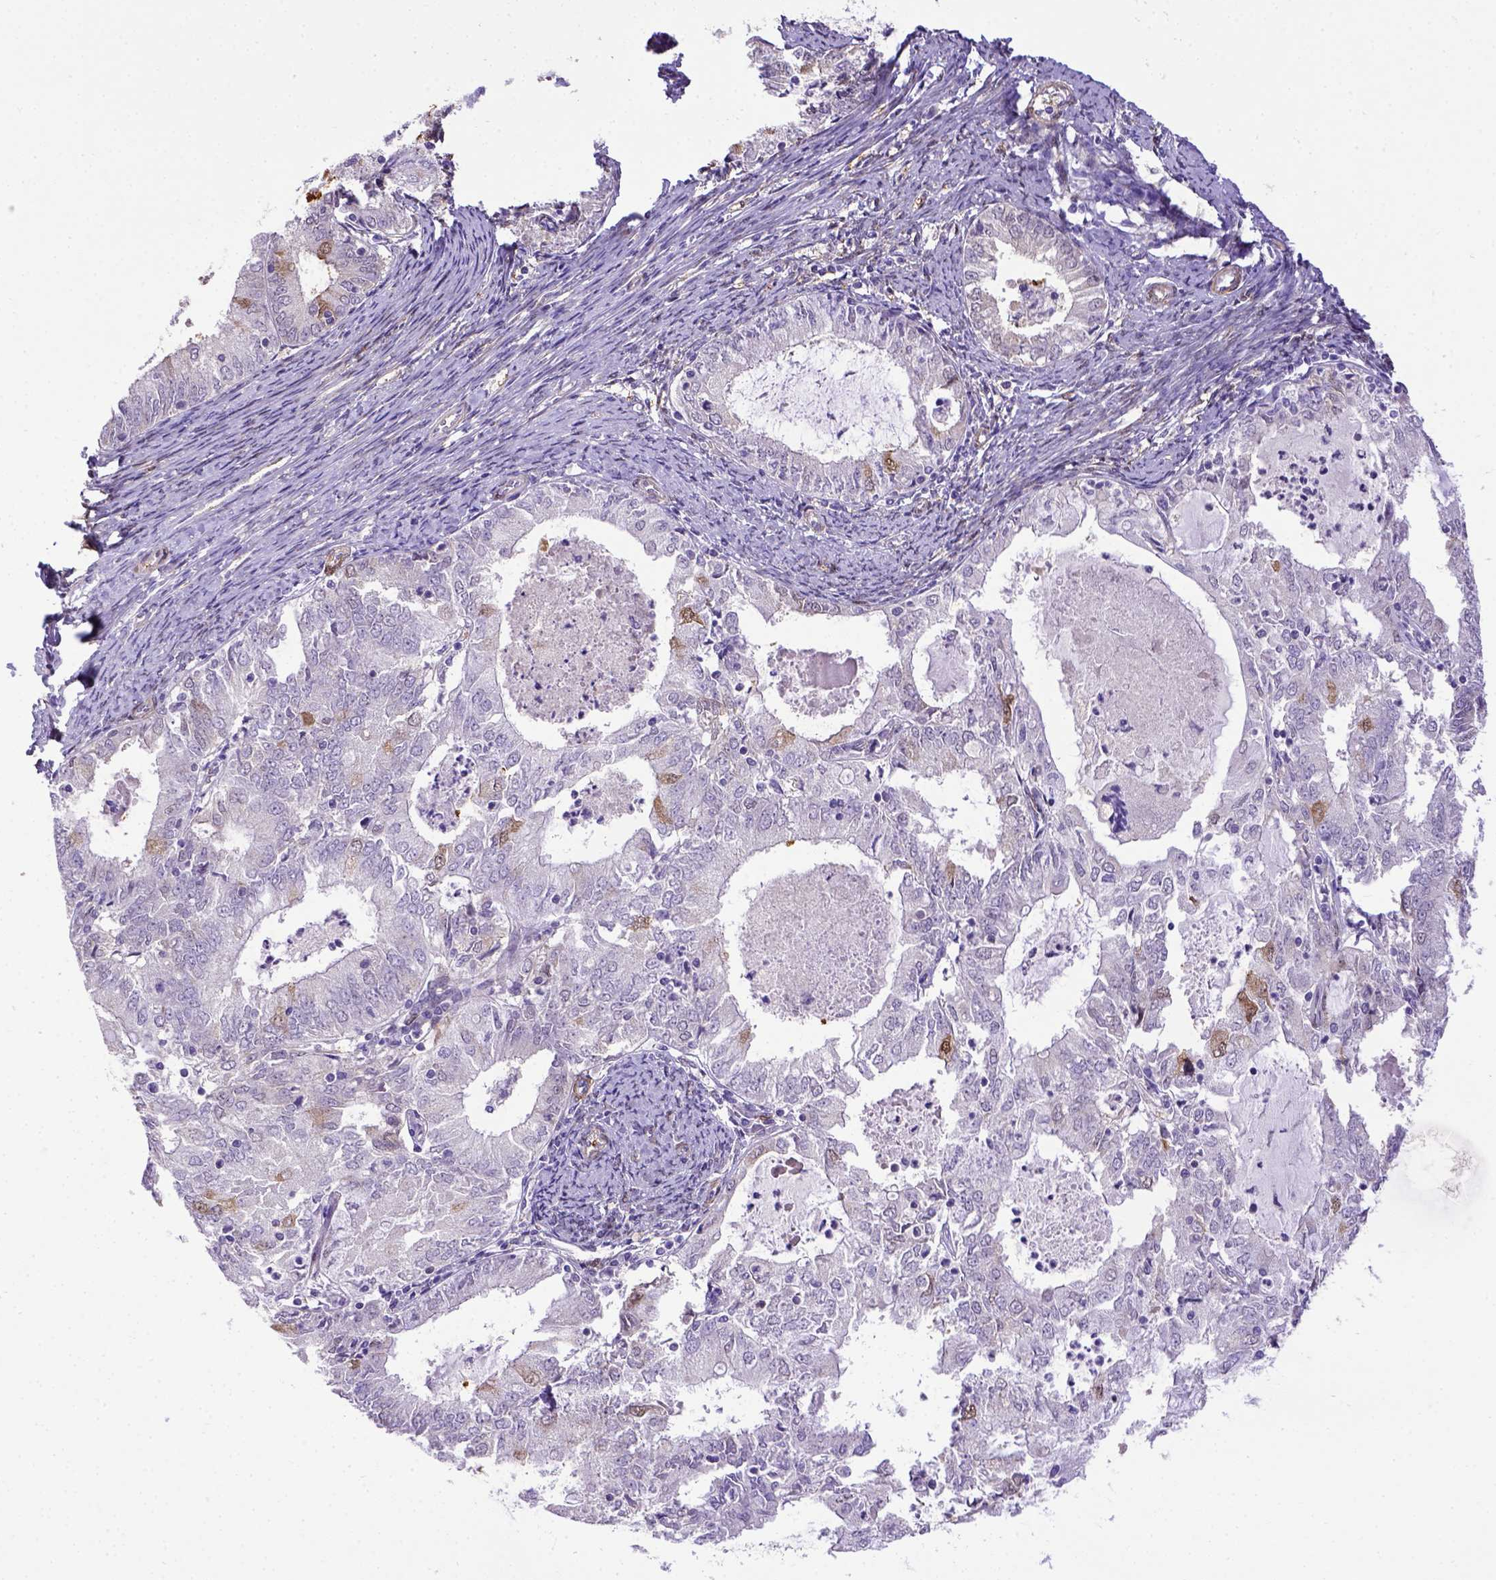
{"staining": {"intensity": "negative", "quantity": "none", "location": "none"}, "tissue": "endometrial cancer", "cell_type": "Tumor cells", "image_type": "cancer", "snomed": [{"axis": "morphology", "description": "Adenocarcinoma, NOS"}, {"axis": "topography", "description": "Endometrium"}], "caption": "There is no significant positivity in tumor cells of endometrial cancer (adenocarcinoma). (Brightfield microscopy of DAB (3,3'-diaminobenzidine) immunohistochemistry at high magnification).", "gene": "BTN1A1", "patient": {"sex": "female", "age": 57}}